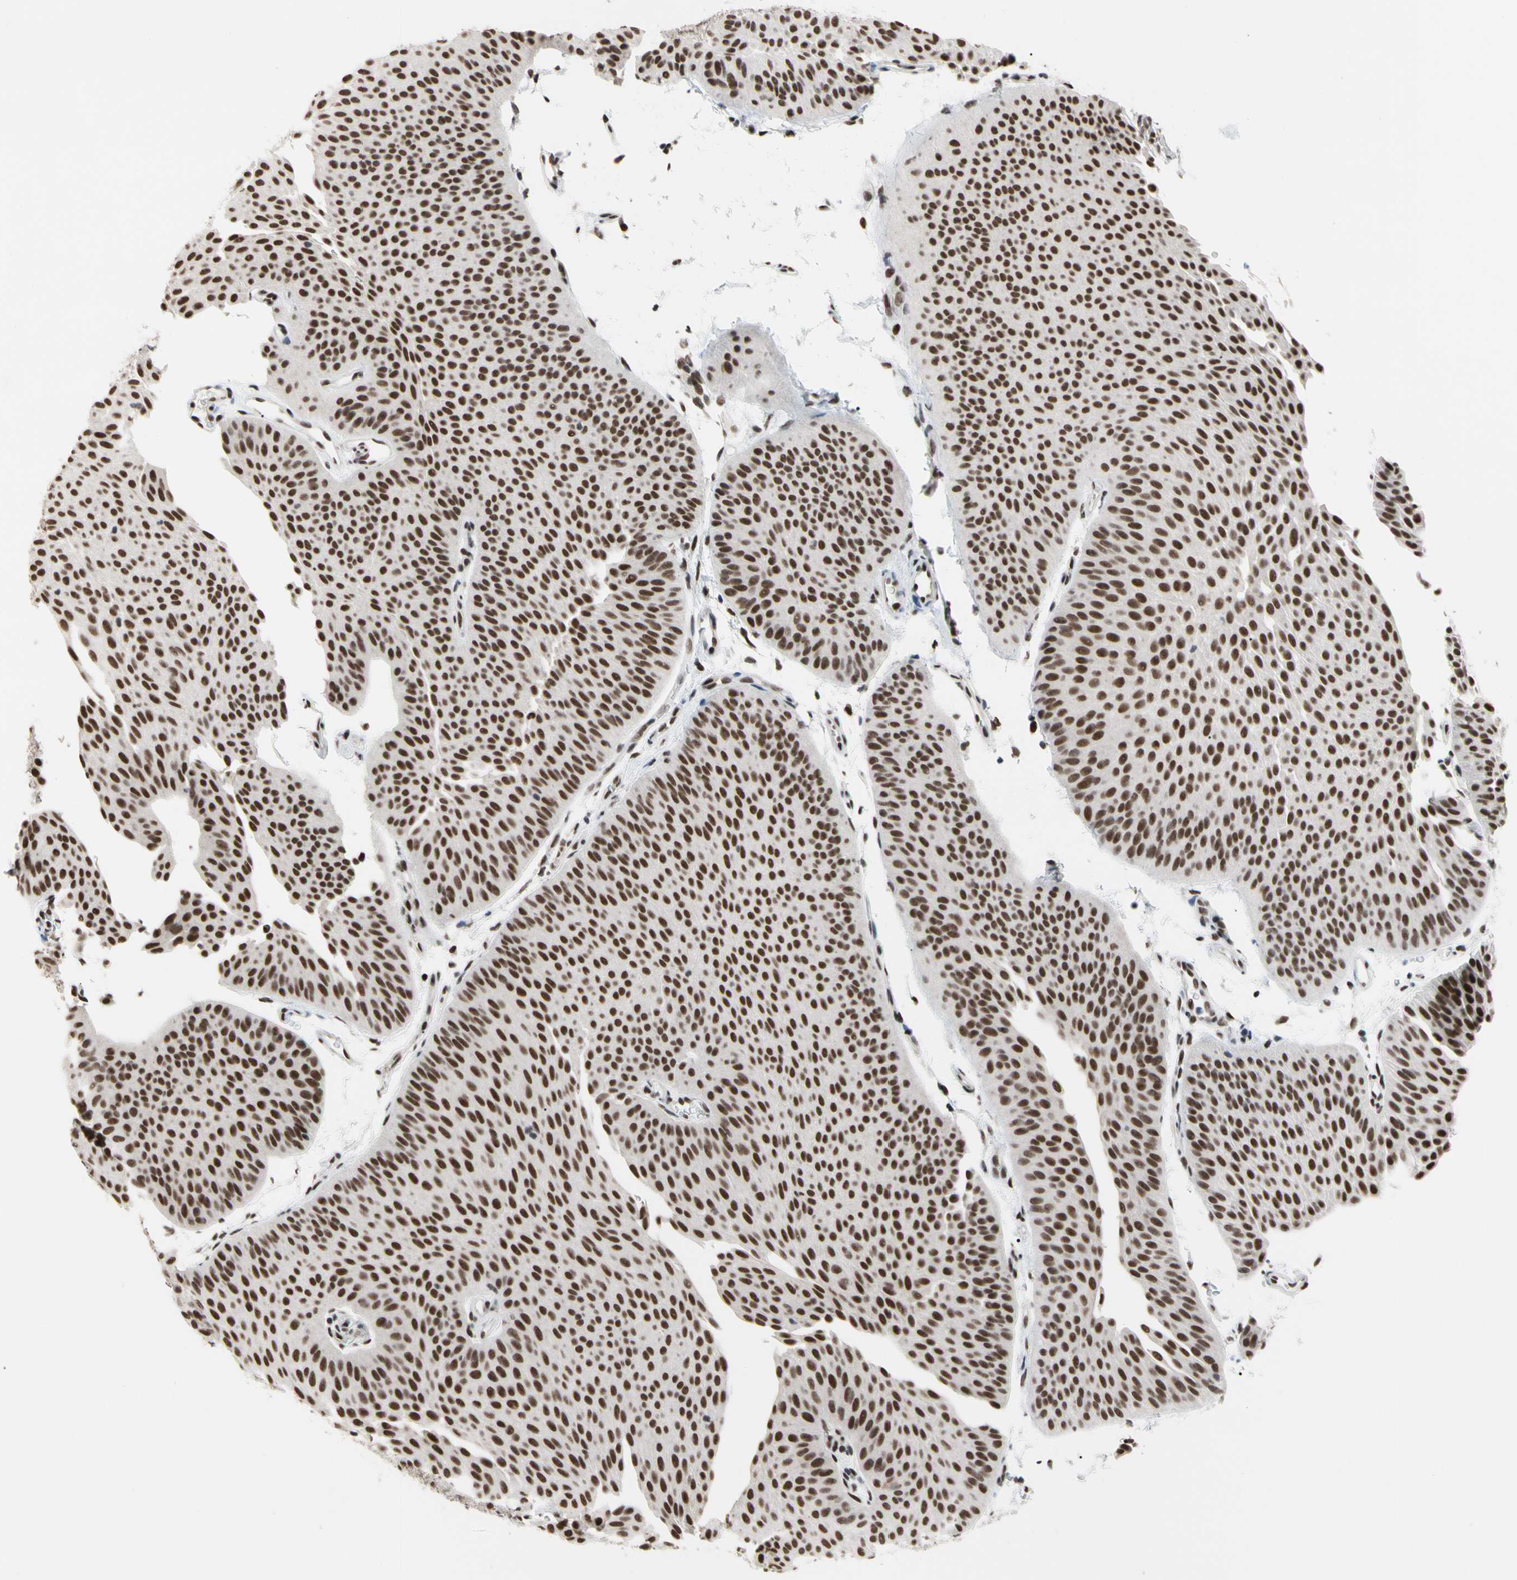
{"staining": {"intensity": "strong", "quantity": ">75%", "location": "nuclear"}, "tissue": "urothelial cancer", "cell_type": "Tumor cells", "image_type": "cancer", "snomed": [{"axis": "morphology", "description": "Urothelial carcinoma, Low grade"}, {"axis": "topography", "description": "Urinary bladder"}], "caption": "Human urothelial cancer stained with a protein marker displays strong staining in tumor cells.", "gene": "FAM98B", "patient": {"sex": "female", "age": 60}}